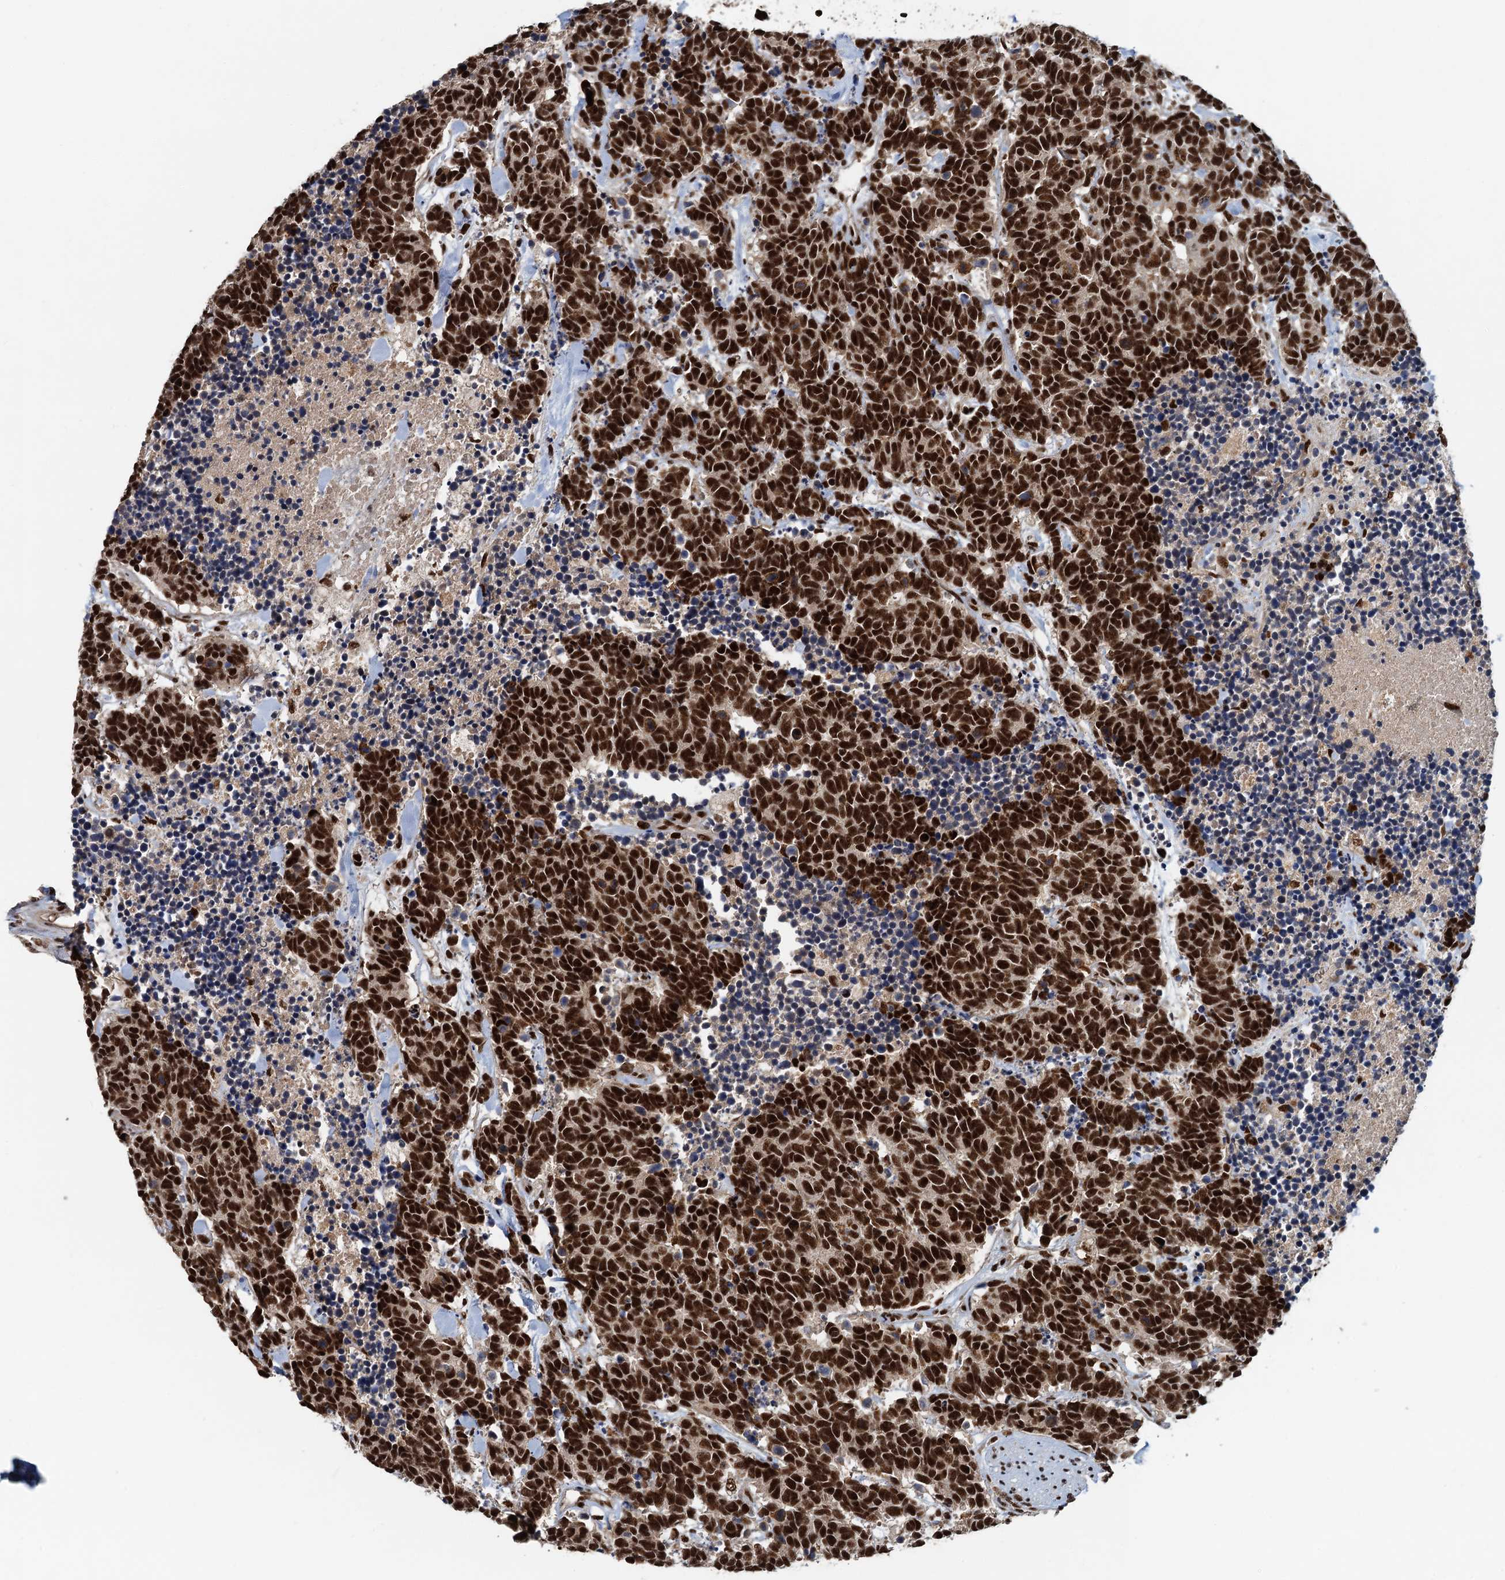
{"staining": {"intensity": "strong", "quantity": ">75%", "location": "nuclear"}, "tissue": "carcinoid", "cell_type": "Tumor cells", "image_type": "cancer", "snomed": [{"axis": "morphology", "description": "Carcinoma, NOS"}, {"axis": "morphology", "description": "Carcinoid, malignant, NOS"}, {"axis": "topography", "description": "Prostate"}], "caption": "Protein staining displays strong nuclear expression in approximately >75% of tumor cells in carcinoid (malignant). (DAB (3,3'-diaminobenzidine) IHC with brightfield microscopy, high magnification).", "gene": "ZC3H18", "patient": {"sex": "male", "age": 57}}